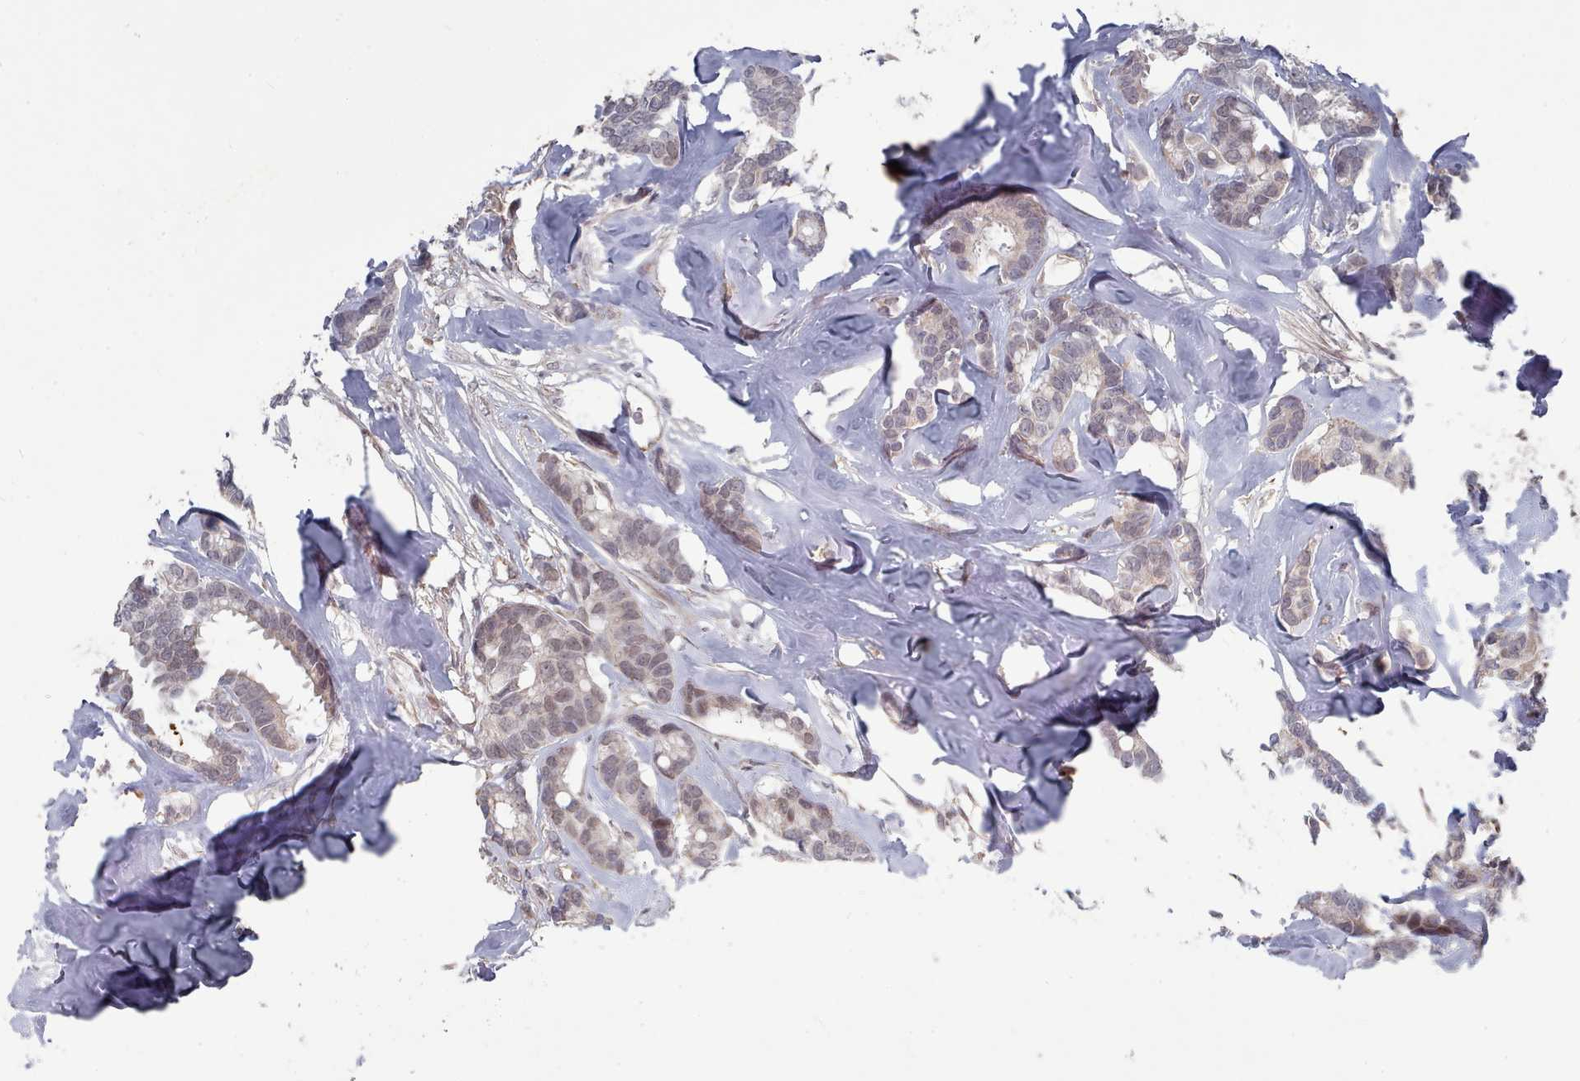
{"staining": {"intensity": "weak", "quantity": "<25%", "location": "nuclear"}, "tissue": "breast cancer", "cell_type": "Tumor cells", "image_type": "cancer", "snomed": [{"axis": "morphology", "description": "Duct carcinoma"}, {"axis": "topography", "description": "Breast"}], "caption": "A high-resolution image shows immunohistochemistry (IHC) staining of breast cancer, which reveals no significant positivity in tumor cells.", "gene": "CPSF4", "patient": {"sex": "female", "age": 87}}